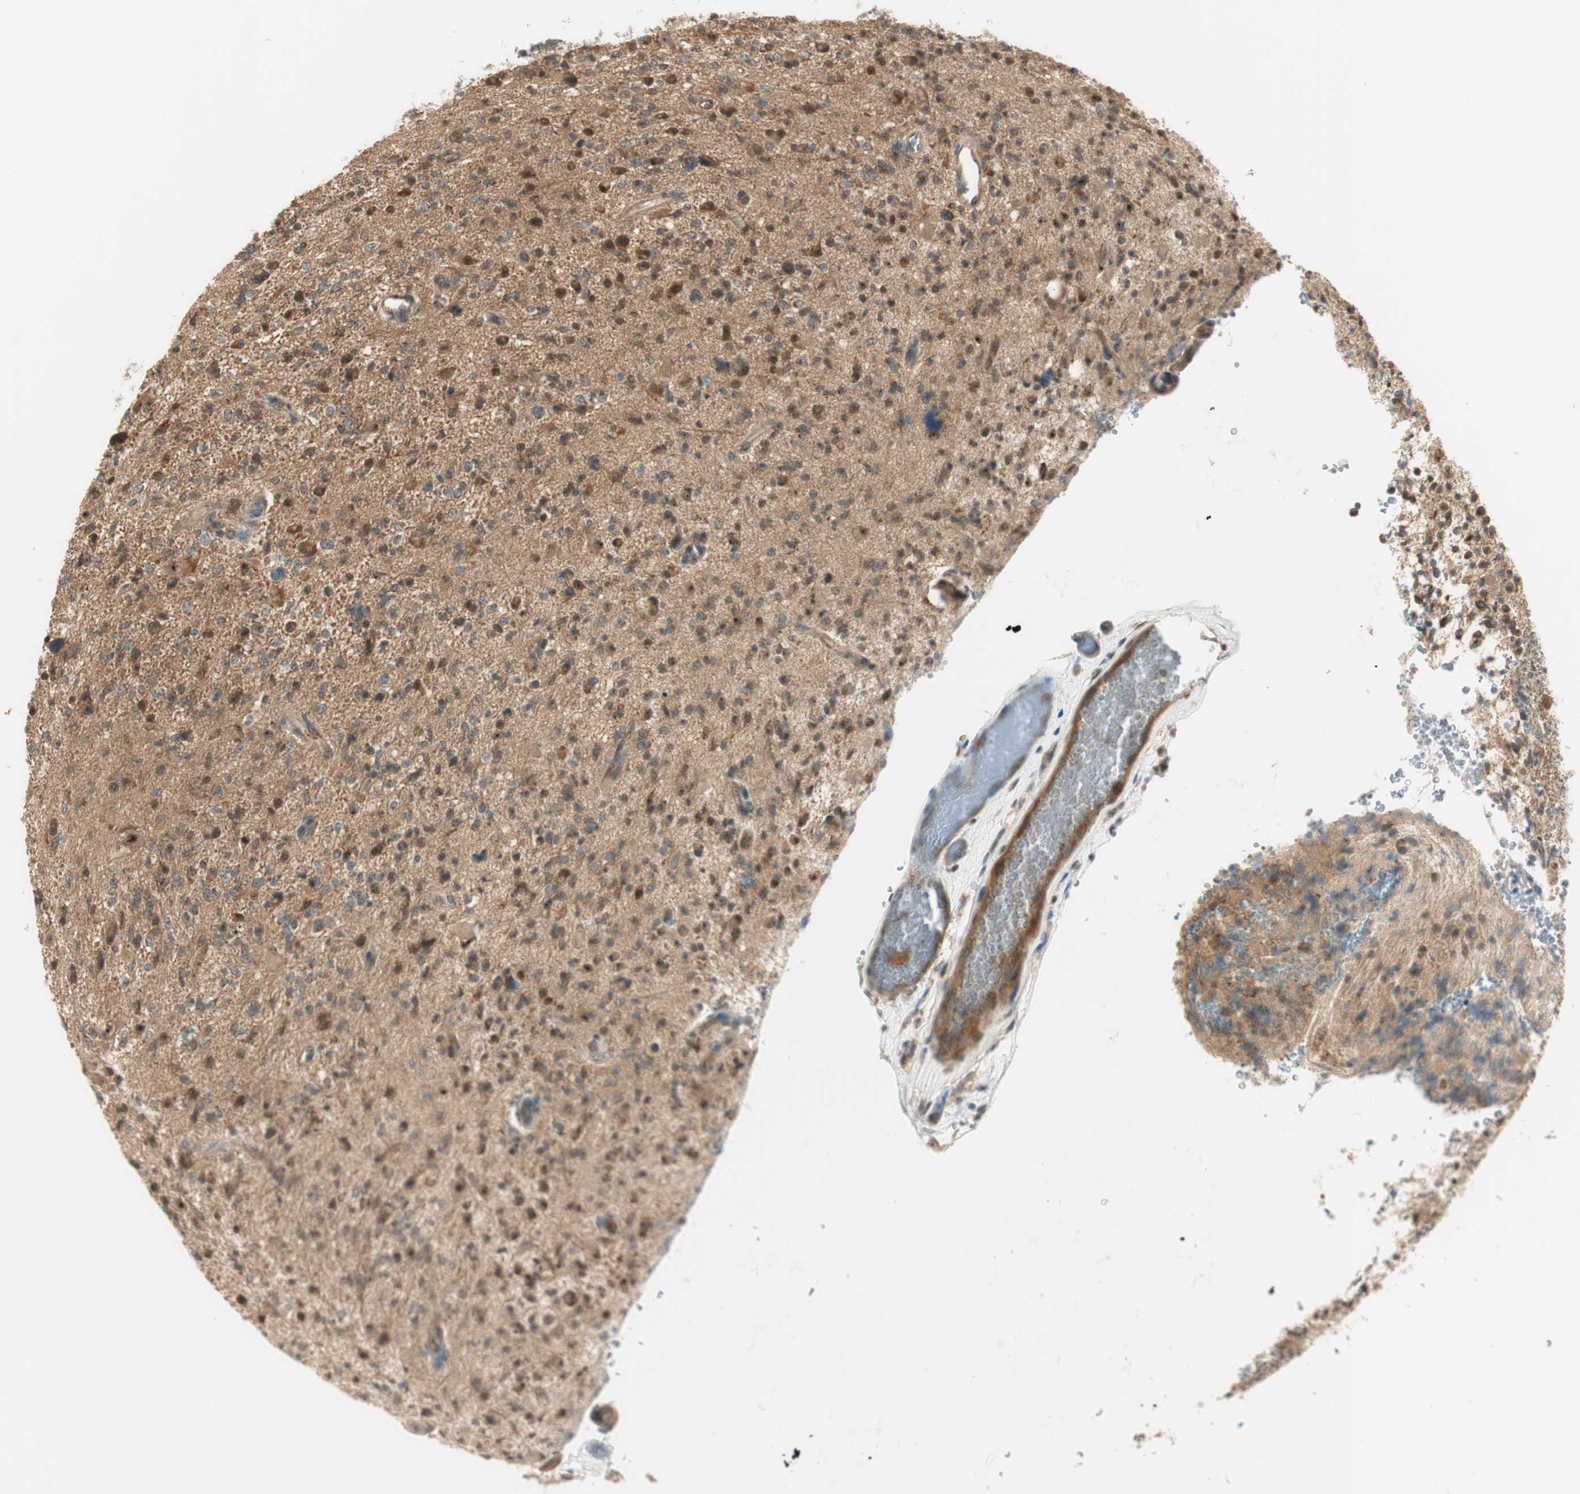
{"staining": {"intensity": "weak", "quantity": "<25%", "location": "cytoplasmic/membranous,nuclear"}, "tissue": "glioma", "cell_type": "Tumor cells", "image_type": "cancer", "snomed": [{"axis": "morphology", "description": "Glioma, malignant, High grade"}, {"axis": "topography", "description": "Brain"}], "caption": "The immunohistochemistry (IHC) micrograph has no significant positivity in tumor cells of glioma tissue.", "gene": "IPO5", "patient": {"sex": "male", "age": 48}}